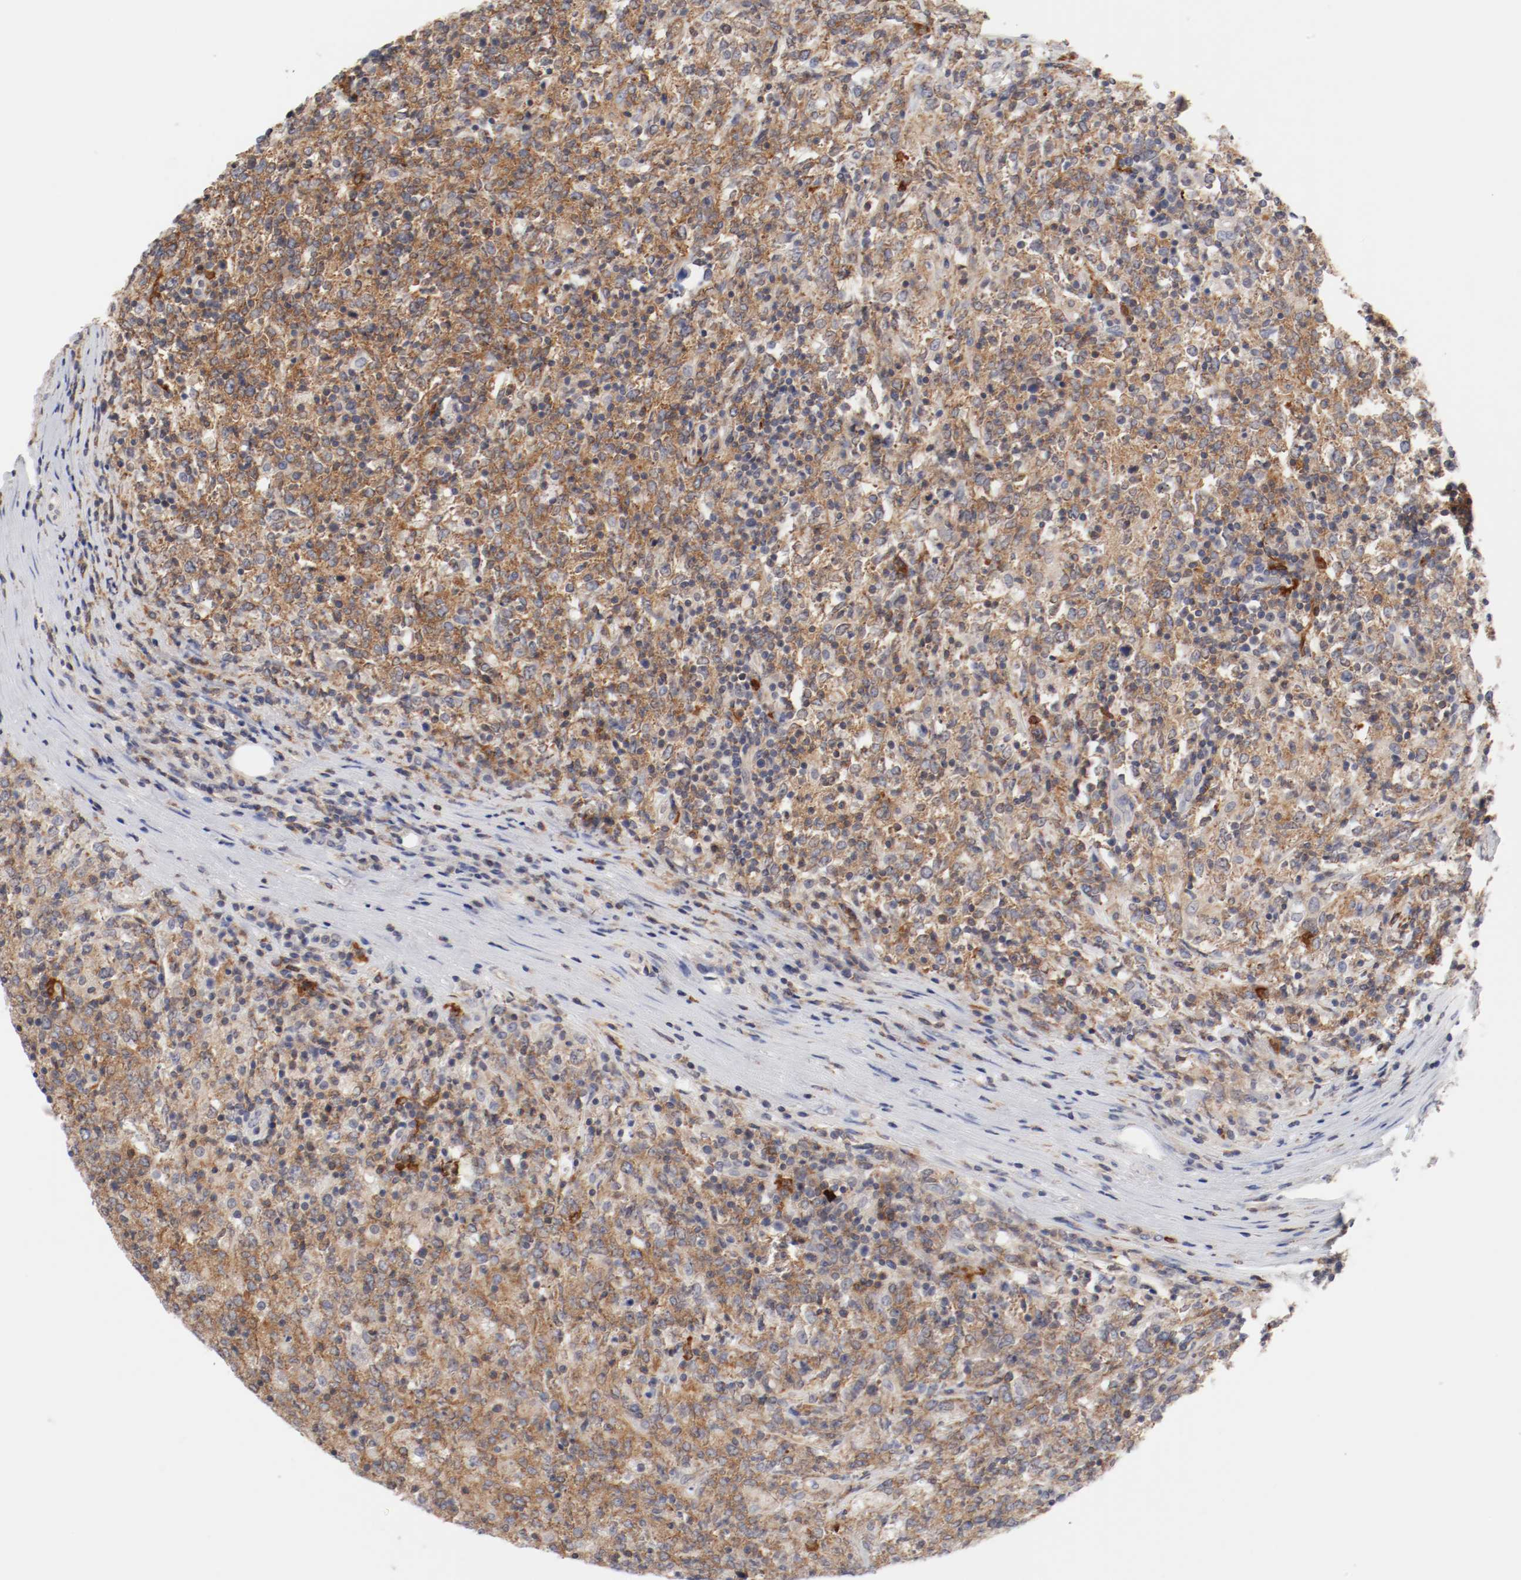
{"staining": {"intensity": "moderate", "quantity": ">75%", "location": "cytoplasmic/membranous"}, "tissue": "lymphoma", "cell_type": "Tumor cells", "image_type": "cancer", "snomed": [{"axis": "morphology", "description": "Malignant lymphoma, non-Hodgkin's type, High grade"}, {"axis": "topography", "description": "Lymph node"}], "caption": "A high-resolution histopathology image shows immunohistochemistry staining of lymphoma, which shows moderate cytoplasmic/membranous expression in about >75% of tumor cells.", "gene": "CBL", "patient": {"sex": "female", "age": 84}}